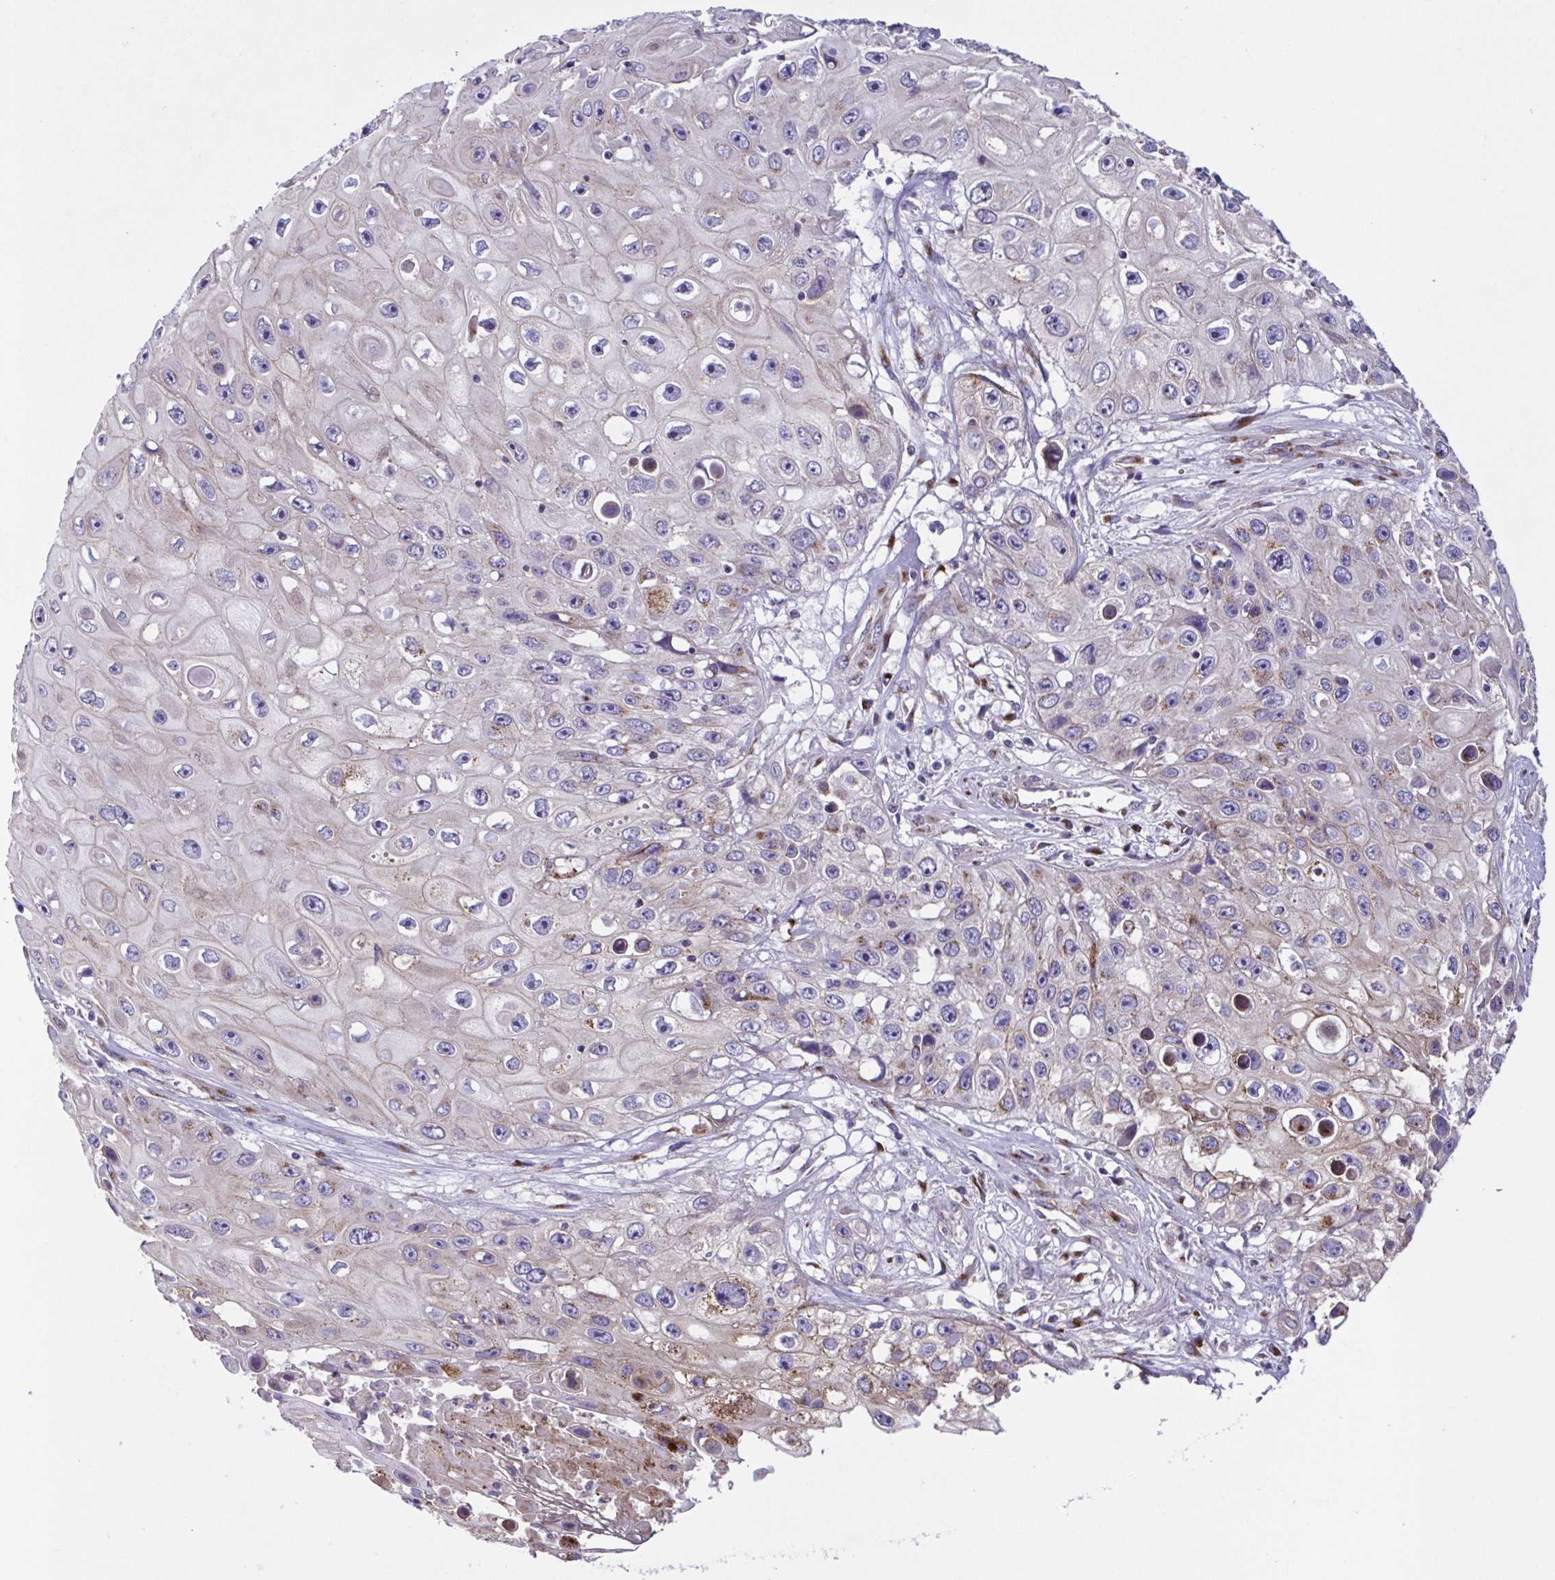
{"staining": {"intensity": "weak", "quantity": "<25%", "location": "cytoplasmic/membranous"}, "tissue": "skin cancer", "cell_type": "Tumor cells", "image_type": "cancer", "snomed": [{"axis": "morphology", "description": "Squamous cell carcinoma, NOS"}, {"axis": "topography", "description": "Skin"}], "caption": "This is an IHC image of squamous cell carcinoma (skin). There is no expression in tumor cells.", "gene": "COL17A1", "patient": {"sex": "male", "age": 82}}